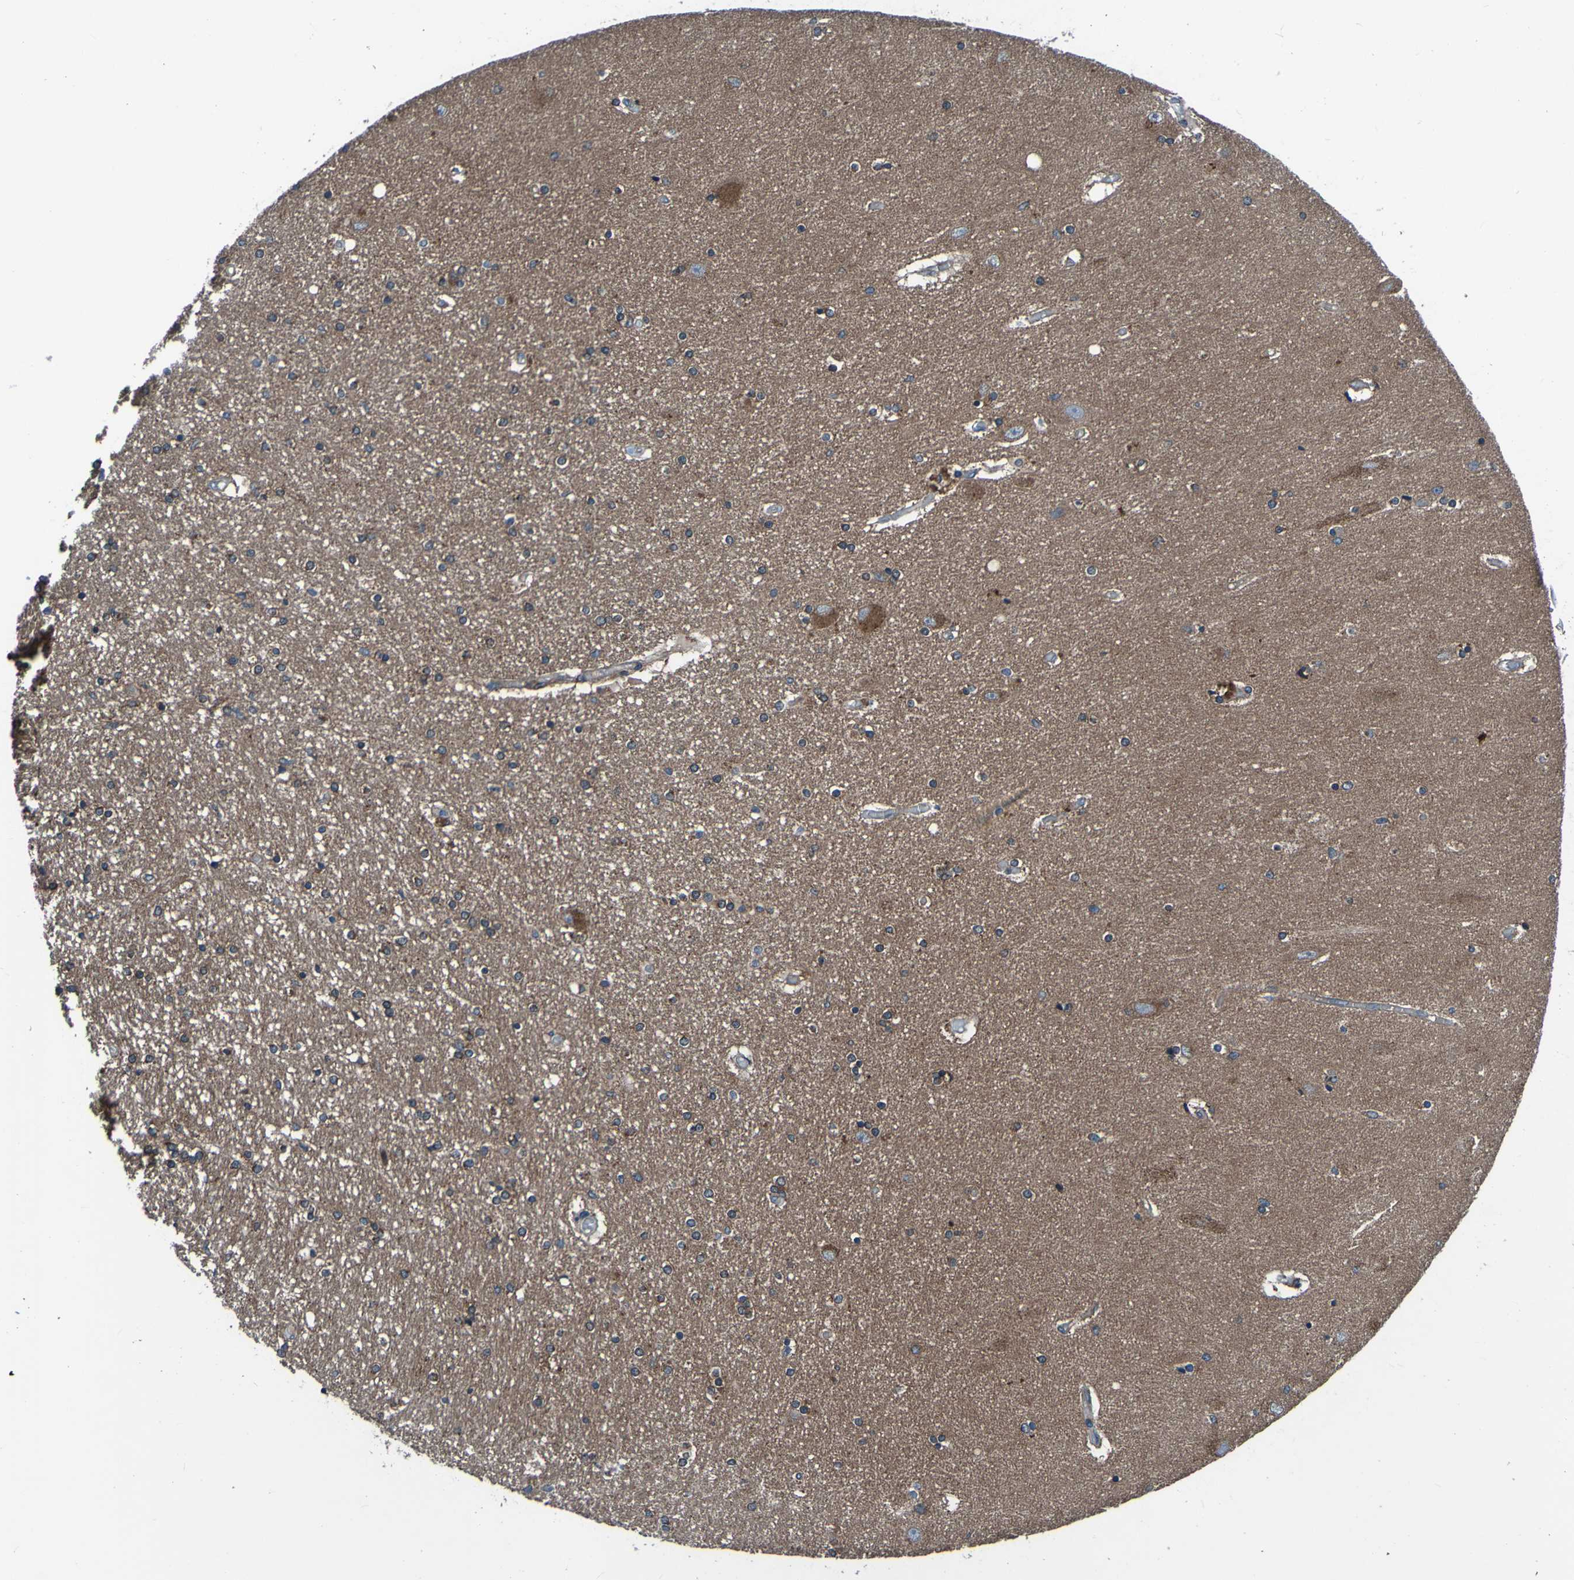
{"staining": {"intensity": "moderate", "quantity": "<25%", "location": "cytoplasmic/membranous"}, "tissue": "hippocampus", "cell_type": "Glial cells", "image_type": "normal", "snomed": [{"axis": "morphology", "description": "Normal tissue, NOS"}, {"axis": "topography", "description": "Hippocampus"}], "caption": "A high-resolution micrograph shows immunohistochemistry staining of normal hippocampus, which demonstrates moderate cytoplasmic/membranous staining in approximately <25% of glial cells.", "gene": "RAB5B", "patient": {"sex": "female", "age": 54}}